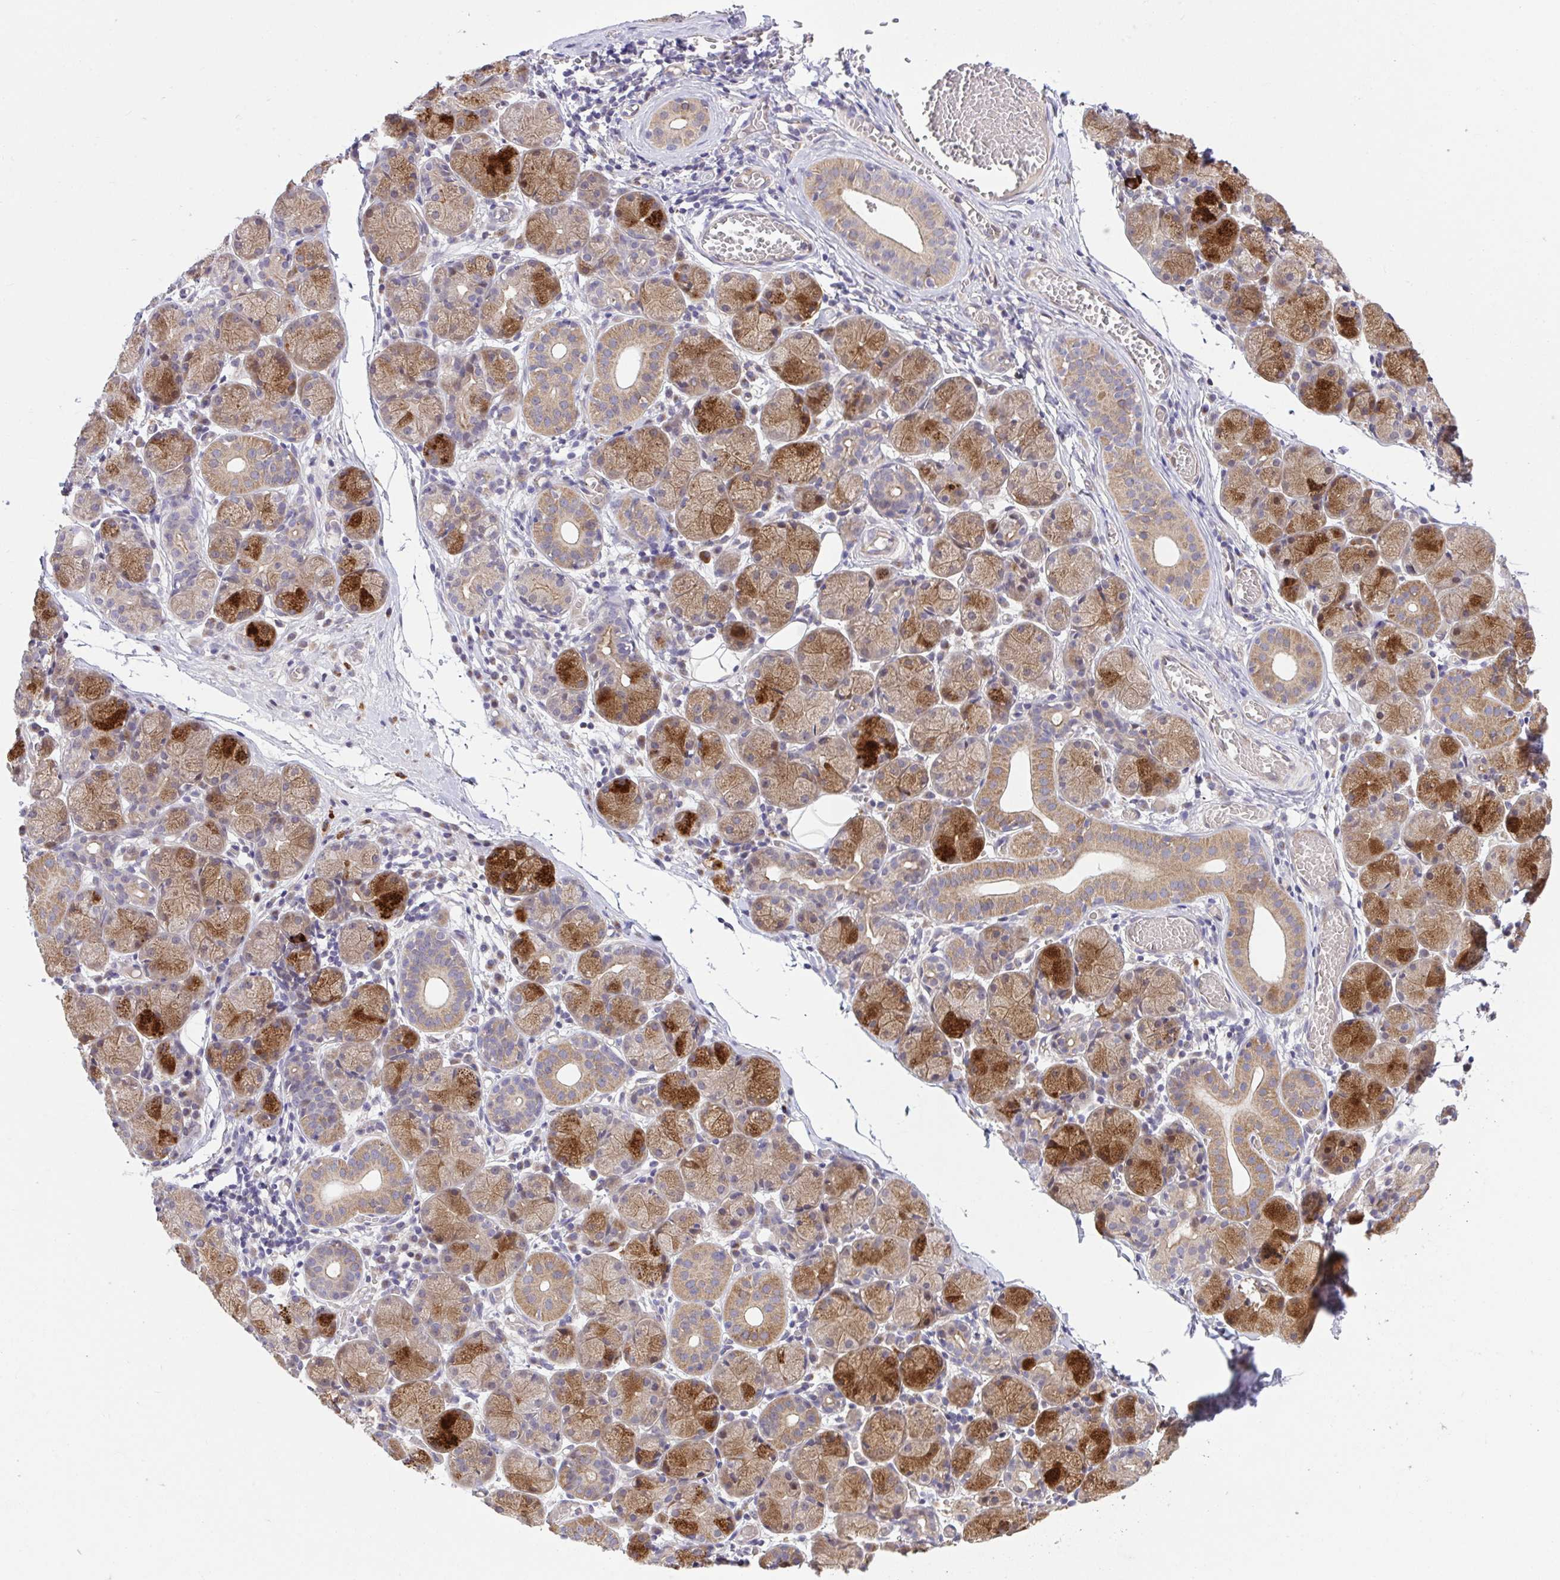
{"staining": {"intensity": "strong", "quantity": "25%-75%", "location": "cytoplasmic/membranous"}, "tissue": "salivary gland", "cell_type": "Glandular cells", "image_type": "normal", "snomed": [{"axis": "morphology", "description": "Normal tissue, NOS"}, {"axis": "topography", "description": "Salivary gland"}], "caption": "Glandular cells reveal high levels of strong cytoplasmic/membranous staining in about 25%-75% of cells in benign human salivary gland. The protein is shown in brown color, while the nuclei are stained blue.", "gene": "CHIA", "patient": {"sex": "female", "age": 24}}